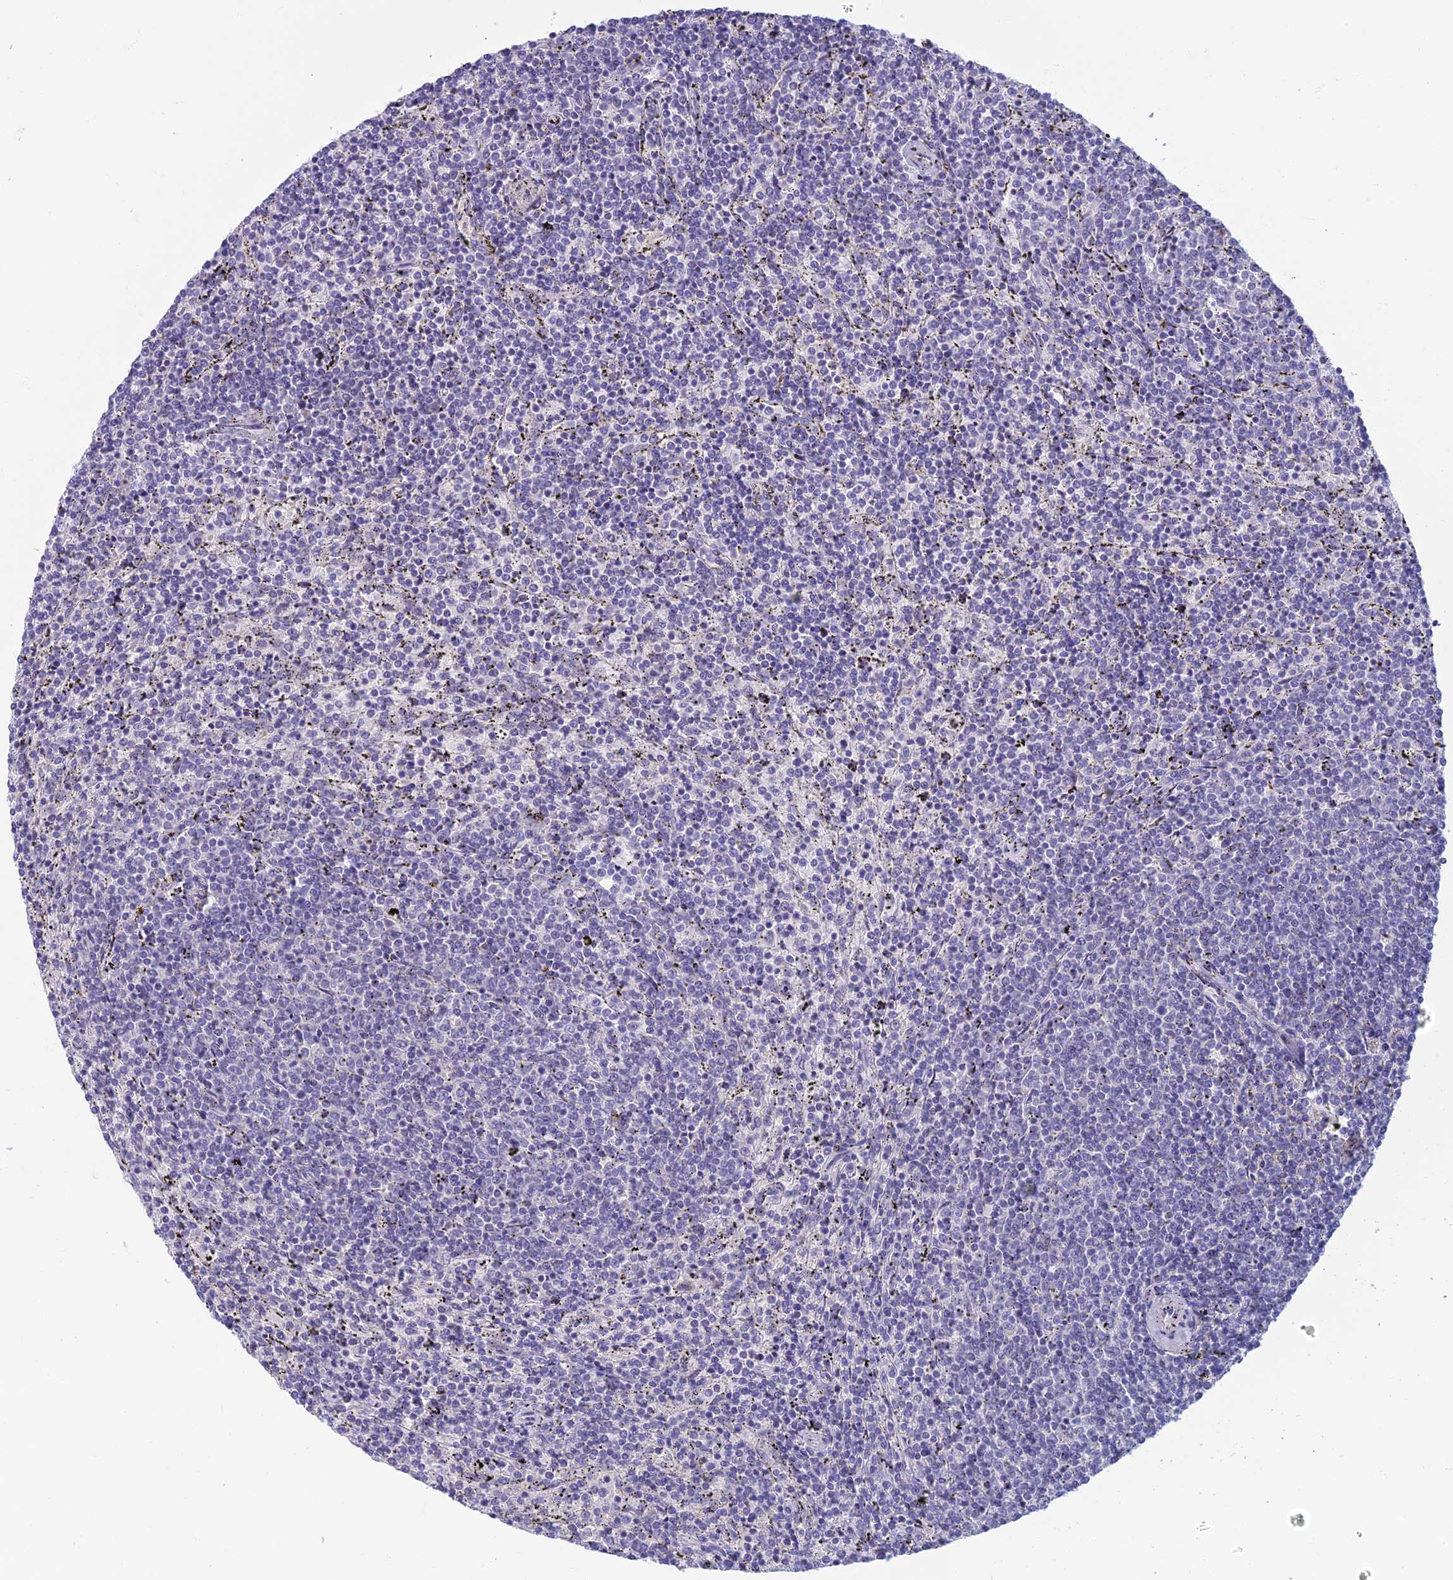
{"staining": {"intensity": "negative", "quantity": "none", "location": "none"}, "tissue": "lymphoma", "cell_type": "Tumor cells", "image_type": "cancer", "snomed": [{"axis": "morphology", "description": "Malignant lymphoma, non-Hodgkin's type, Low grade"}, {"axis": "topography", "description": "Spleen"}], "caption": "This photomicrograph is of malignant lymphoma, non-Hodgkin's type (low-grade) stained with immunohistochemistry to label a protein in brown with the nuclei are counter-stained blue. There is no staining in tumor cells.", "gene": "SLC25A41", "patient": {"sex": "female", "age": 50}}